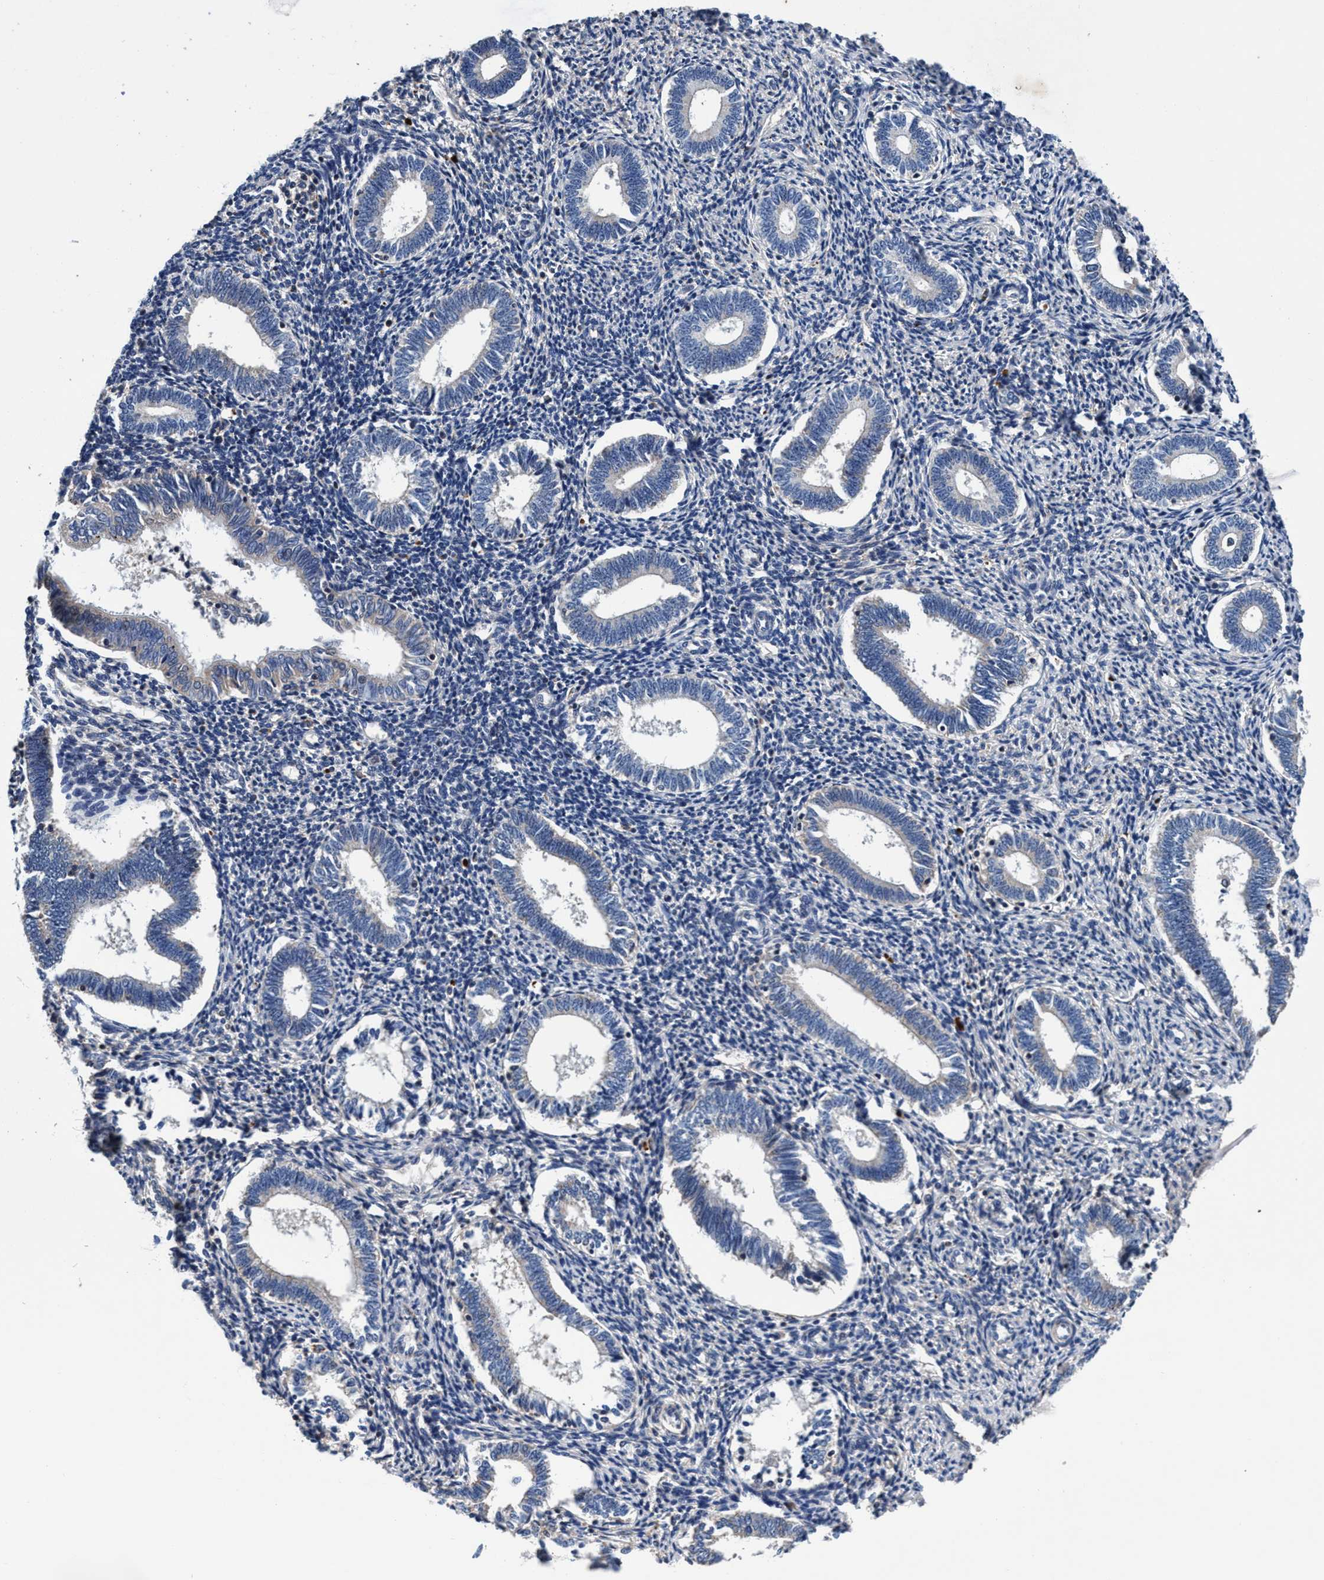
{"staining": {"intensity": "moderate", "quantity": "<25%", "location": "cytoplasmic/membranous"}, "tissue": "endometrium", "cell_type": "Cells in endometrial stroma", "image_type": "normal", "snomed": [{"axis": "morphology", "description": "Normal tissue, NOS"}, {"axis": "topography", "description": "Endometrium"}], "caption": "Protein staining of normal endometrium exhibits moderate cytoplasmic/membranous expression in about <25% of cells in endometrial stroma. The staining is performed using DAB brown chromogen to label protein expression. The nuclei are counter-stained blue using hematoxylin.", "gene": "RNF208", "patient": {"sex": "female", "age": 41}}